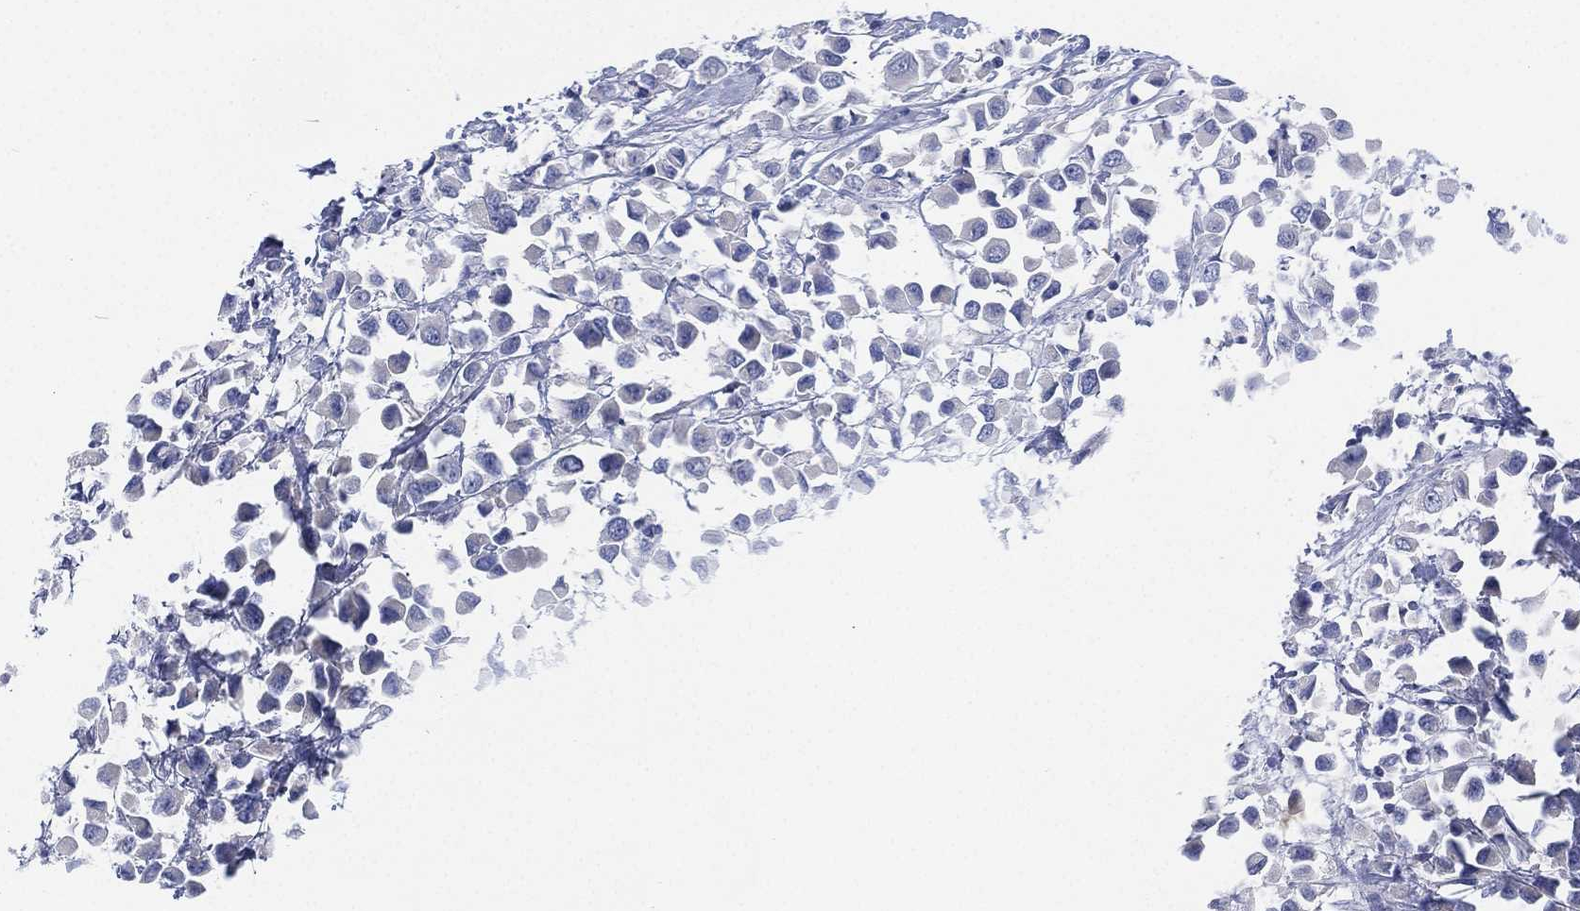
{"staining": {"intensity": "negative", "quantity": "none", "location": "none"}, "tissue": "breast cancer", "cell_type": "Tumor cells", "image_type": "cancer", "snomed": [{"axis": "morphology", "description": "Duct carcinoma"}, {"axis": "topography", "description": "Breast"}], "caption": "DAB (3,3'-diaminobenzidine) immunohistochemical staining of human breast cancer displays no significant staining in tumor cells.", "gene": "ADAD2", "patient": {"sex": "female", "age": 61}}